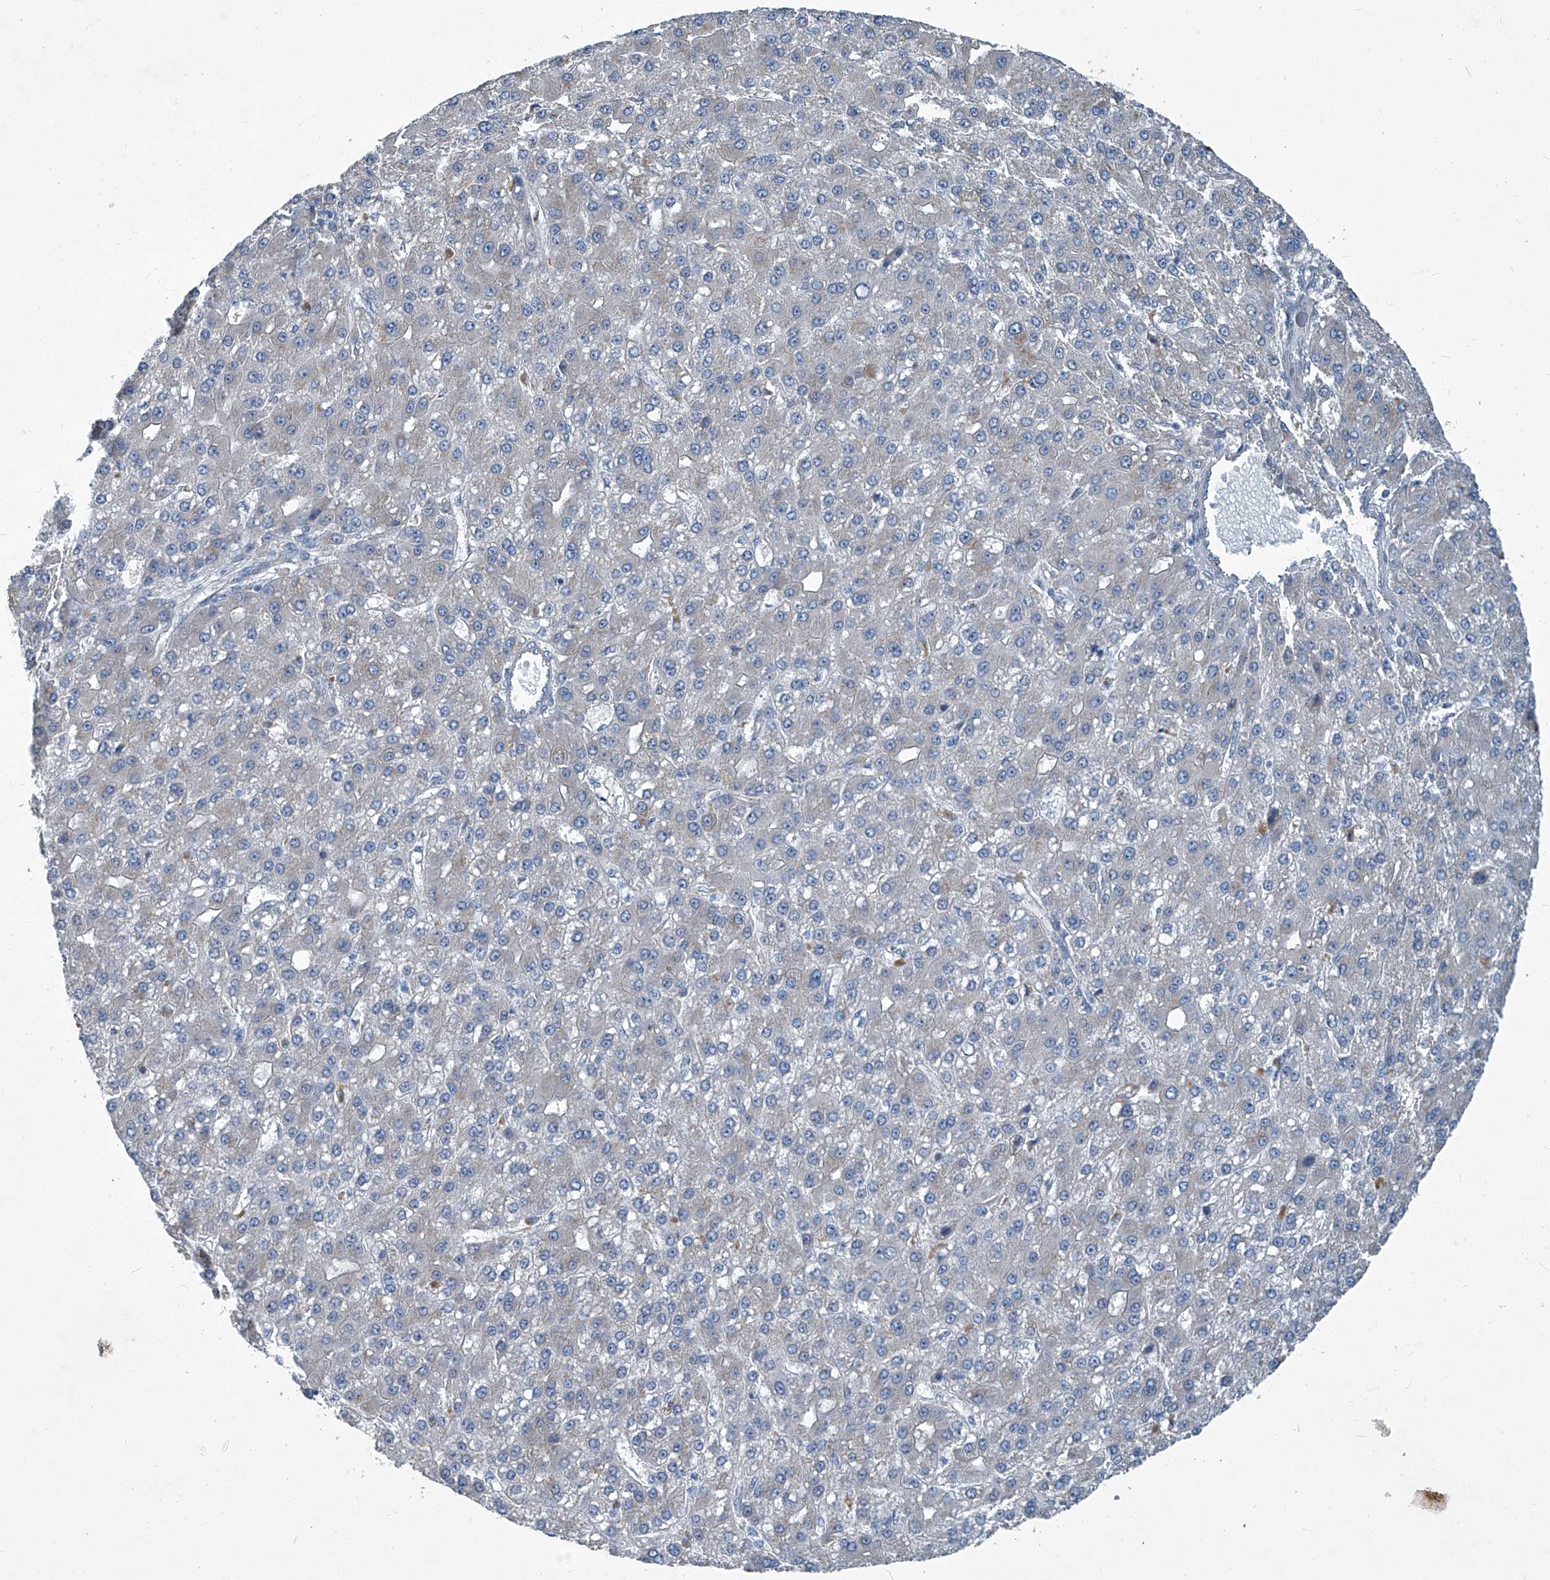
{"staining": {"intensity": "negative", "quantity": "none", "location": "none"}, "tissue": "liver cancer", "cell_type": "Tumor cells", "image_type": "cancer", "snomed": [{"axis": "morphology", "description": "Carcinoma, Hepatocellular, NOS"}, {"axis": "topography", "description": "Liver"}], "caption": "Tumor cells show no significant expression in liver cancer.", "gene": "SLC26A11", "patient": {"sex": "male", "age": 67}}